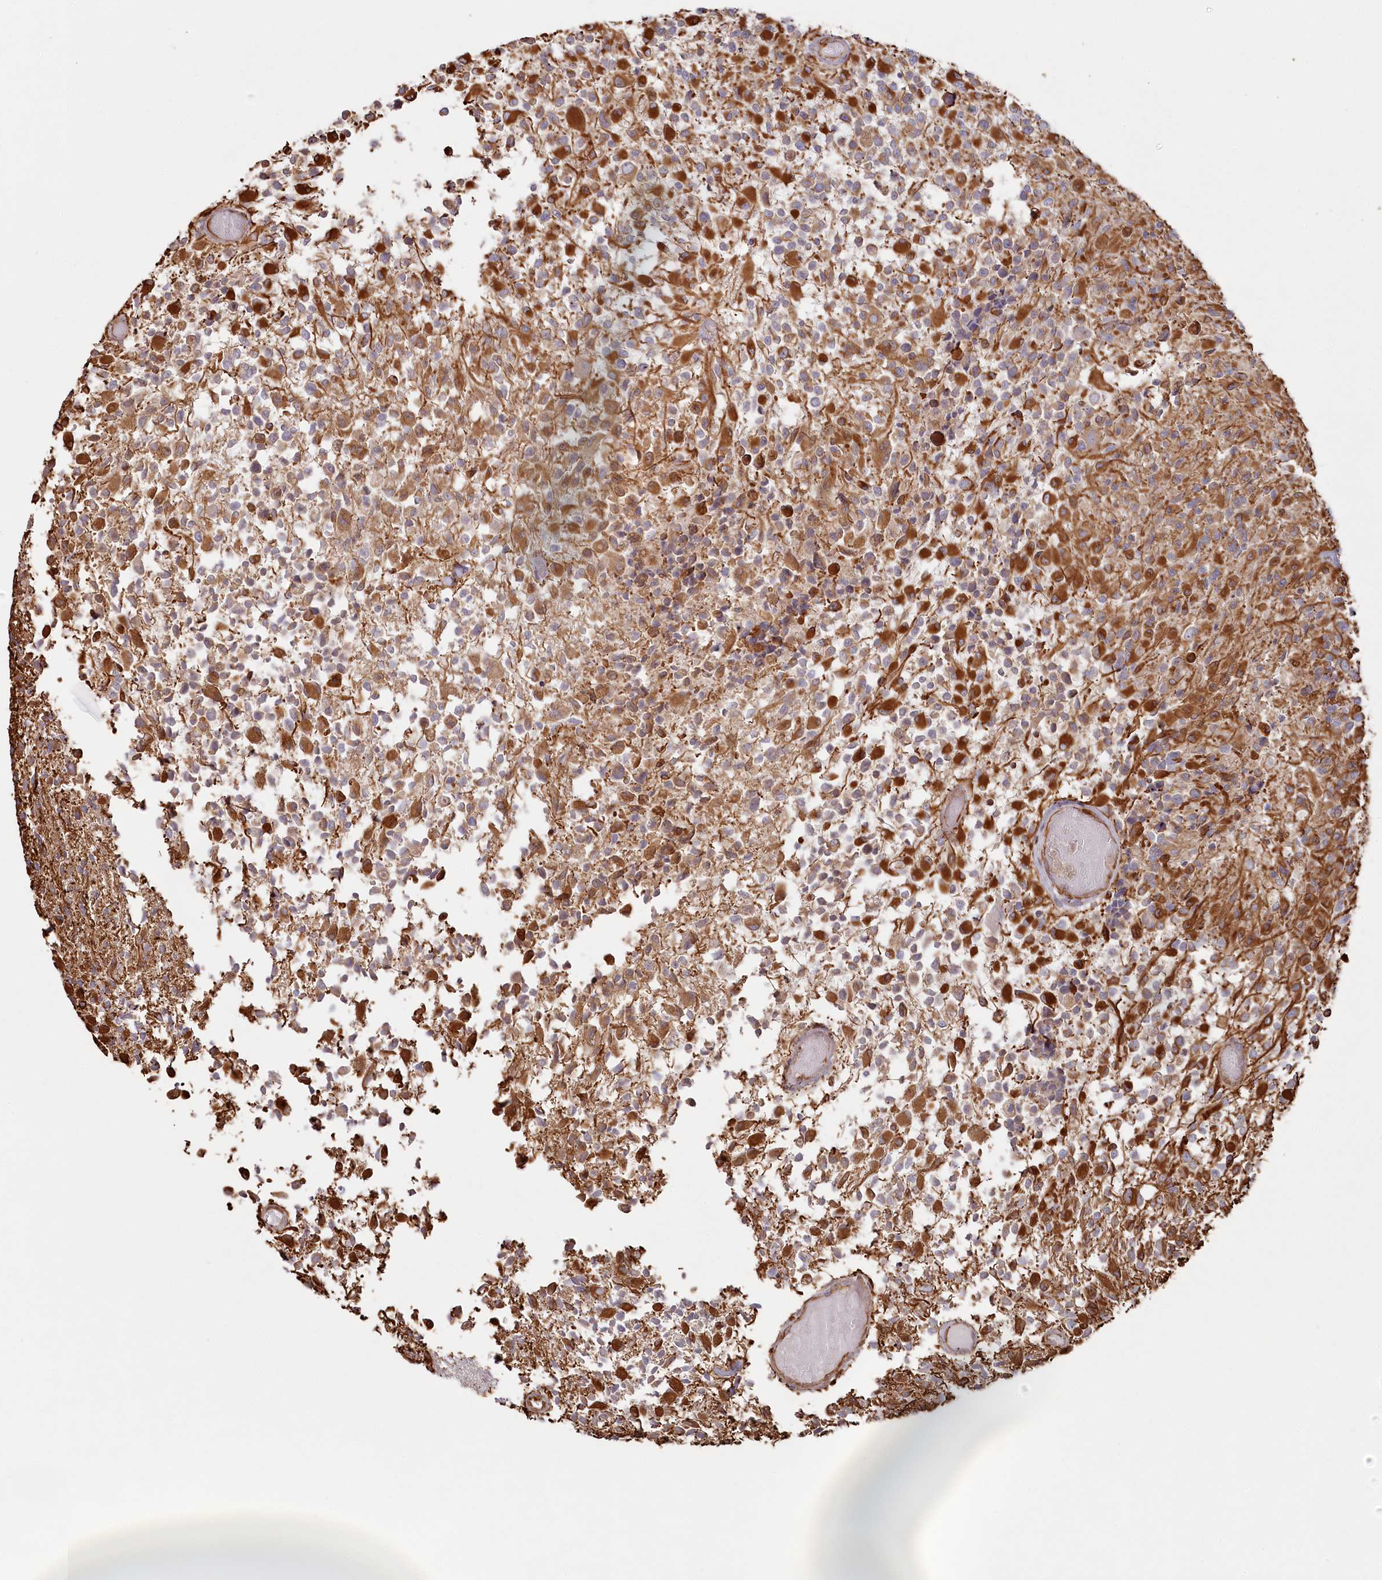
{"staining": {"intensity": "moderate", "quantity": "25%-75%", "location": "cytoplasmic/membranous"}, "tissue": "glioma", "cell_type": "Tumor cells", "image_type": "cancer", "snomed": [{"axis": "morphology", "description": "Glioma, malignant, High grade"}, {"axis": "morphology", "description": "Glioblastoma, NOS"}, {"axis": "topography", "description": "Brain"}], "caption": "Moderate cytoplasmic/membranous staining is identified in approximately 25%-75% of tumor cells in glioma.", "gene": "TTC1", "patient": {"sex": "male", "age": 60}}